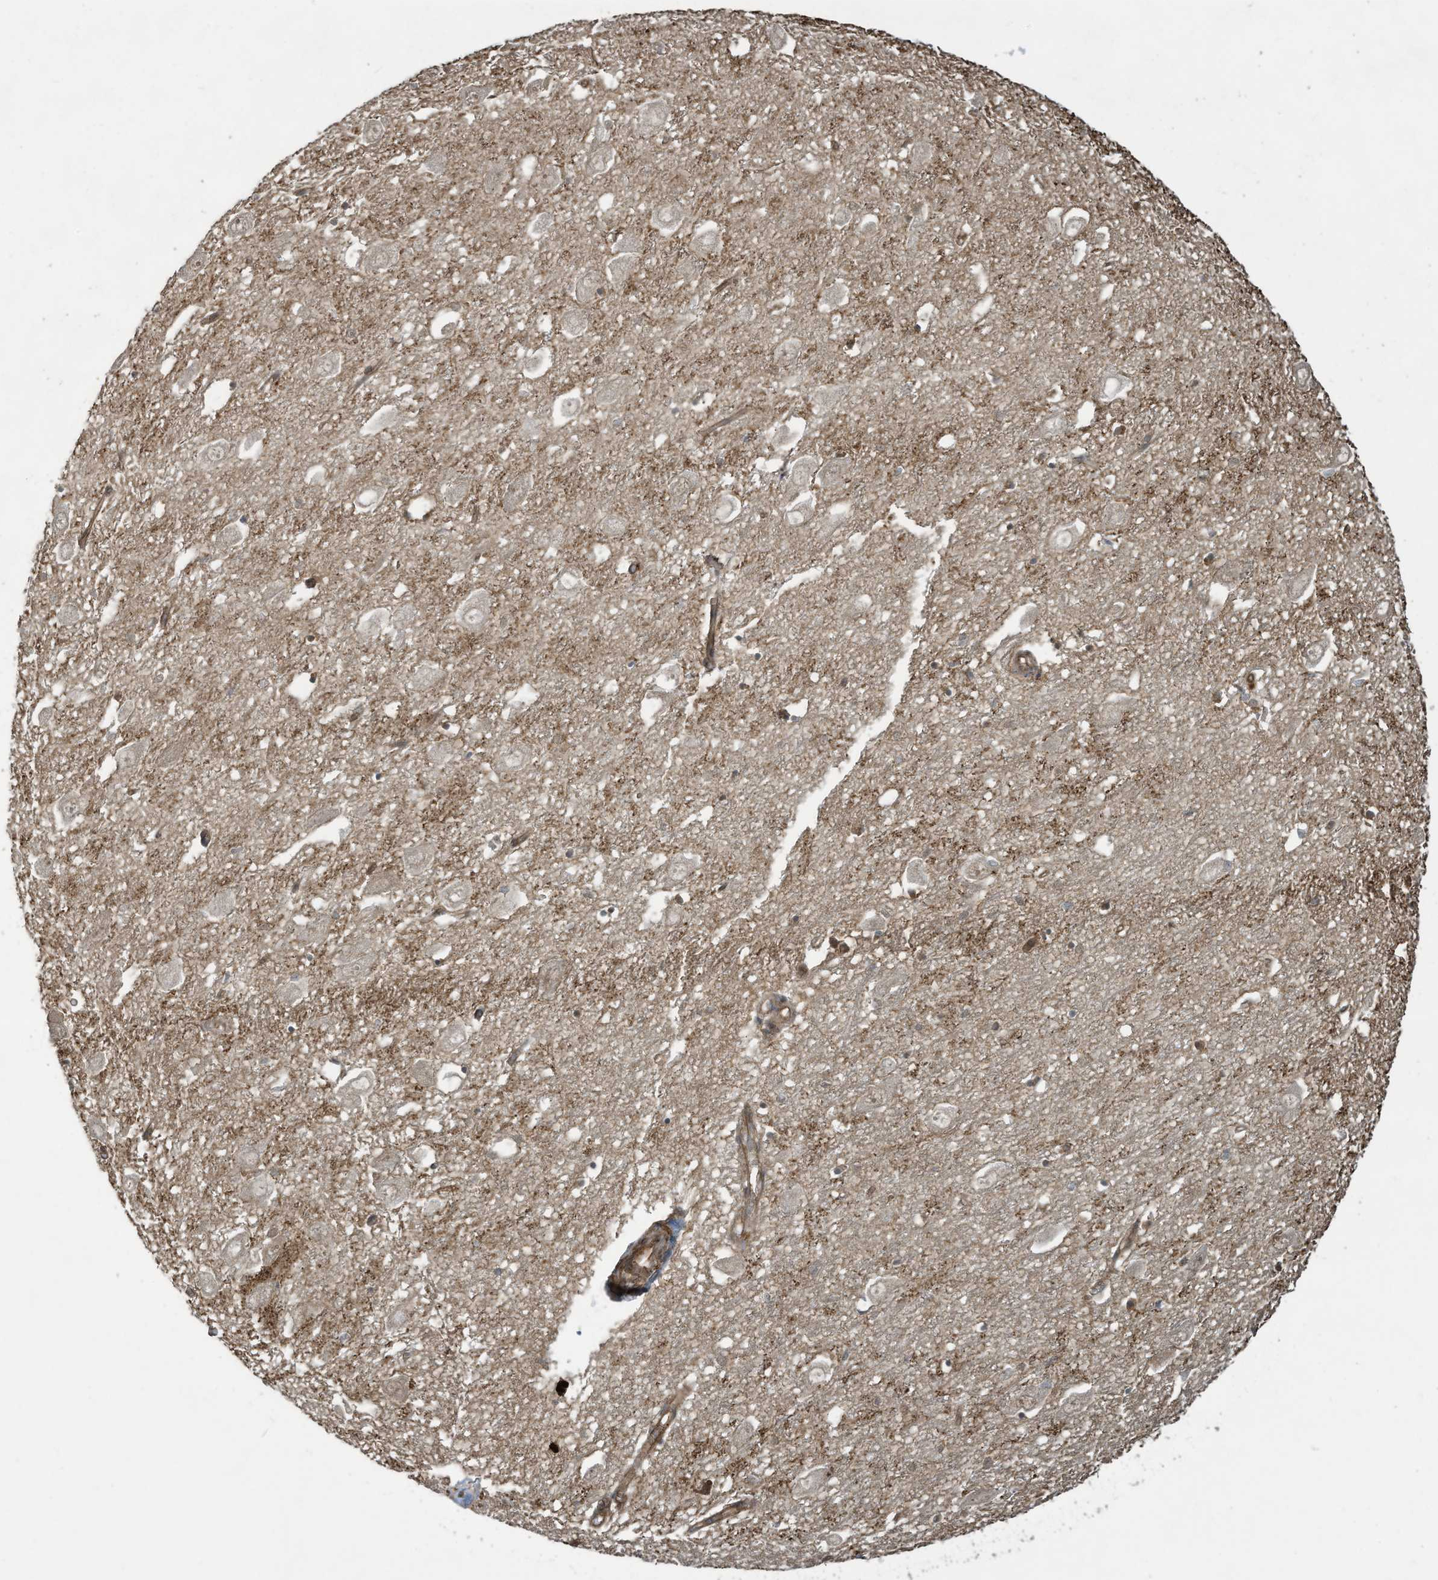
{"staining": {"intensity": "moderate", "quantity": "25%-75%", "location": "cytoplasmic/membranous"}, "tissue": "hippocampus", "cell_type": "Glial cells", "image_type": "normal", "snomed": [{"axis": "morphology", "description": "Normal tissue, NOS"}, {"axis": "topography", "description": "Hippocampus"}], "caption": "Protein staining of benign hippocampus demonstrates moderate cytoplasmic/membranous staining in about 25%-75% of glial cells. (Stains: DAB (3,3'-diaminobenzidine) in brown, nuclei in blue, Microscopy: brightfield microscopy at high magnification).", "gene": "DDIT4", "patient": {"sex": "female", "age": 64}}